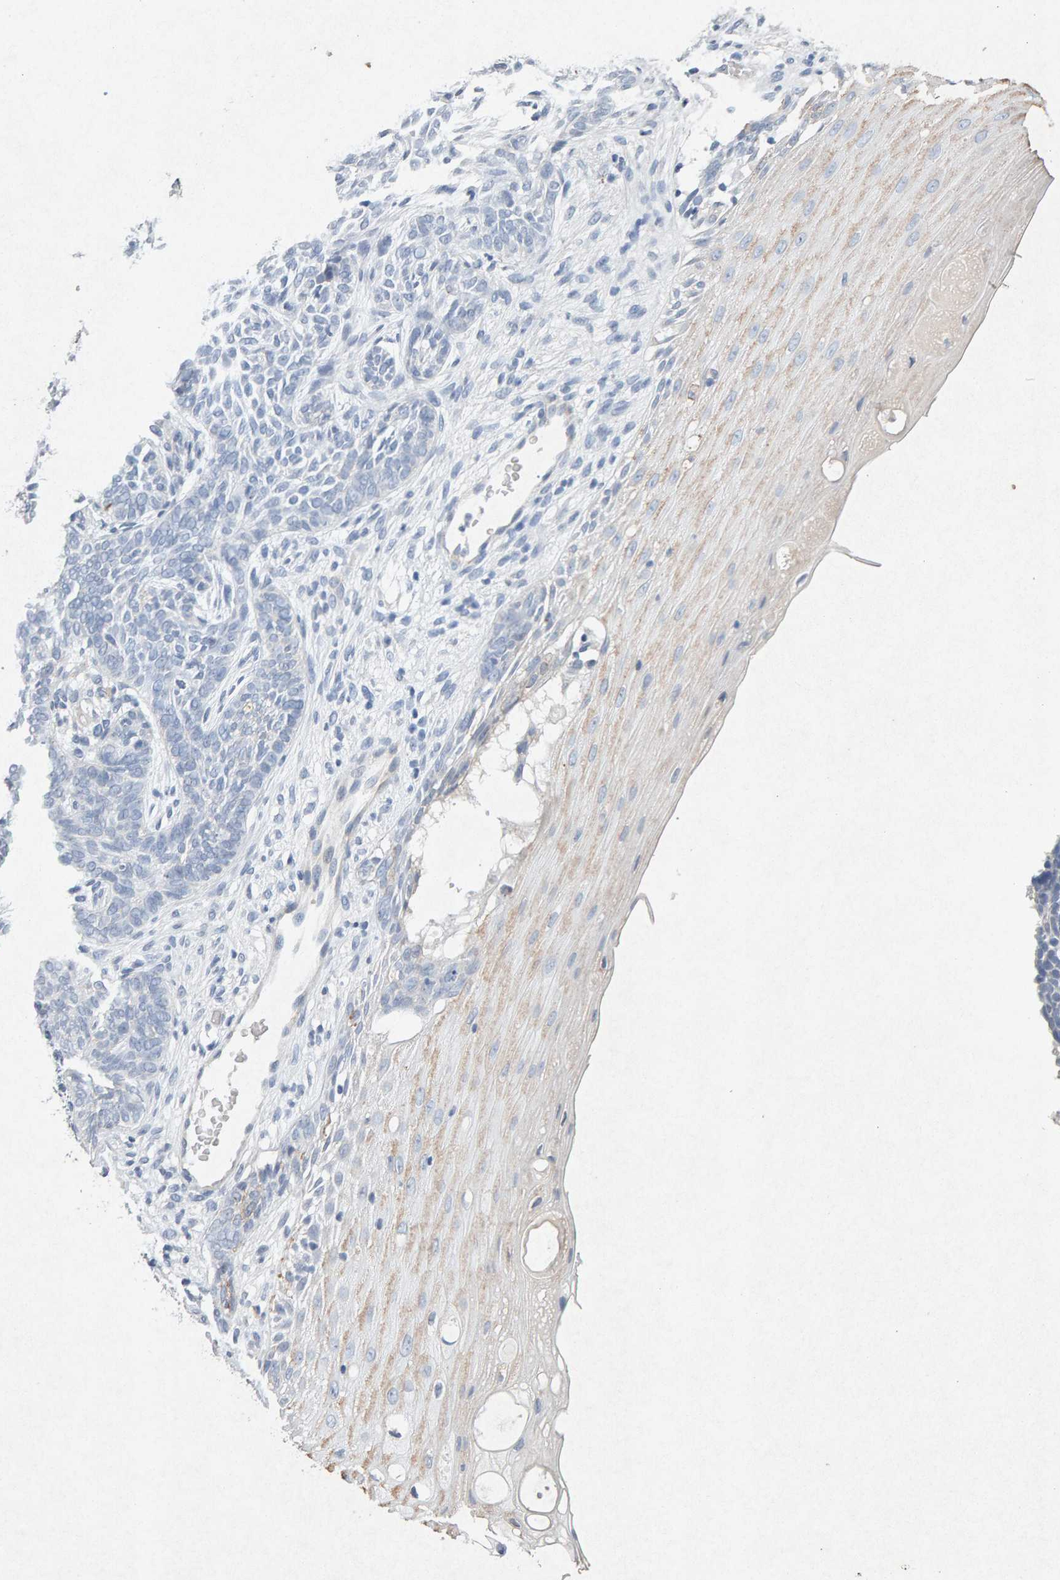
{"staining": {"intensity": "negative", "quantity": "none", "location": "none"}, "tissue": "skin cancer", "cell_type": "Tumor cells", "image_type": "cancer", "snomed": [{"axis": "morphology", "description": "Basal cell carcinoma"}, {"axis": "topography", "description": "Skin"}], "caption": "The photomicrograph exhibits no significant staining in tumor cells of skin cancer.", "gene": "PTPRM", "patient": {"sex": "male", "age": 87}}